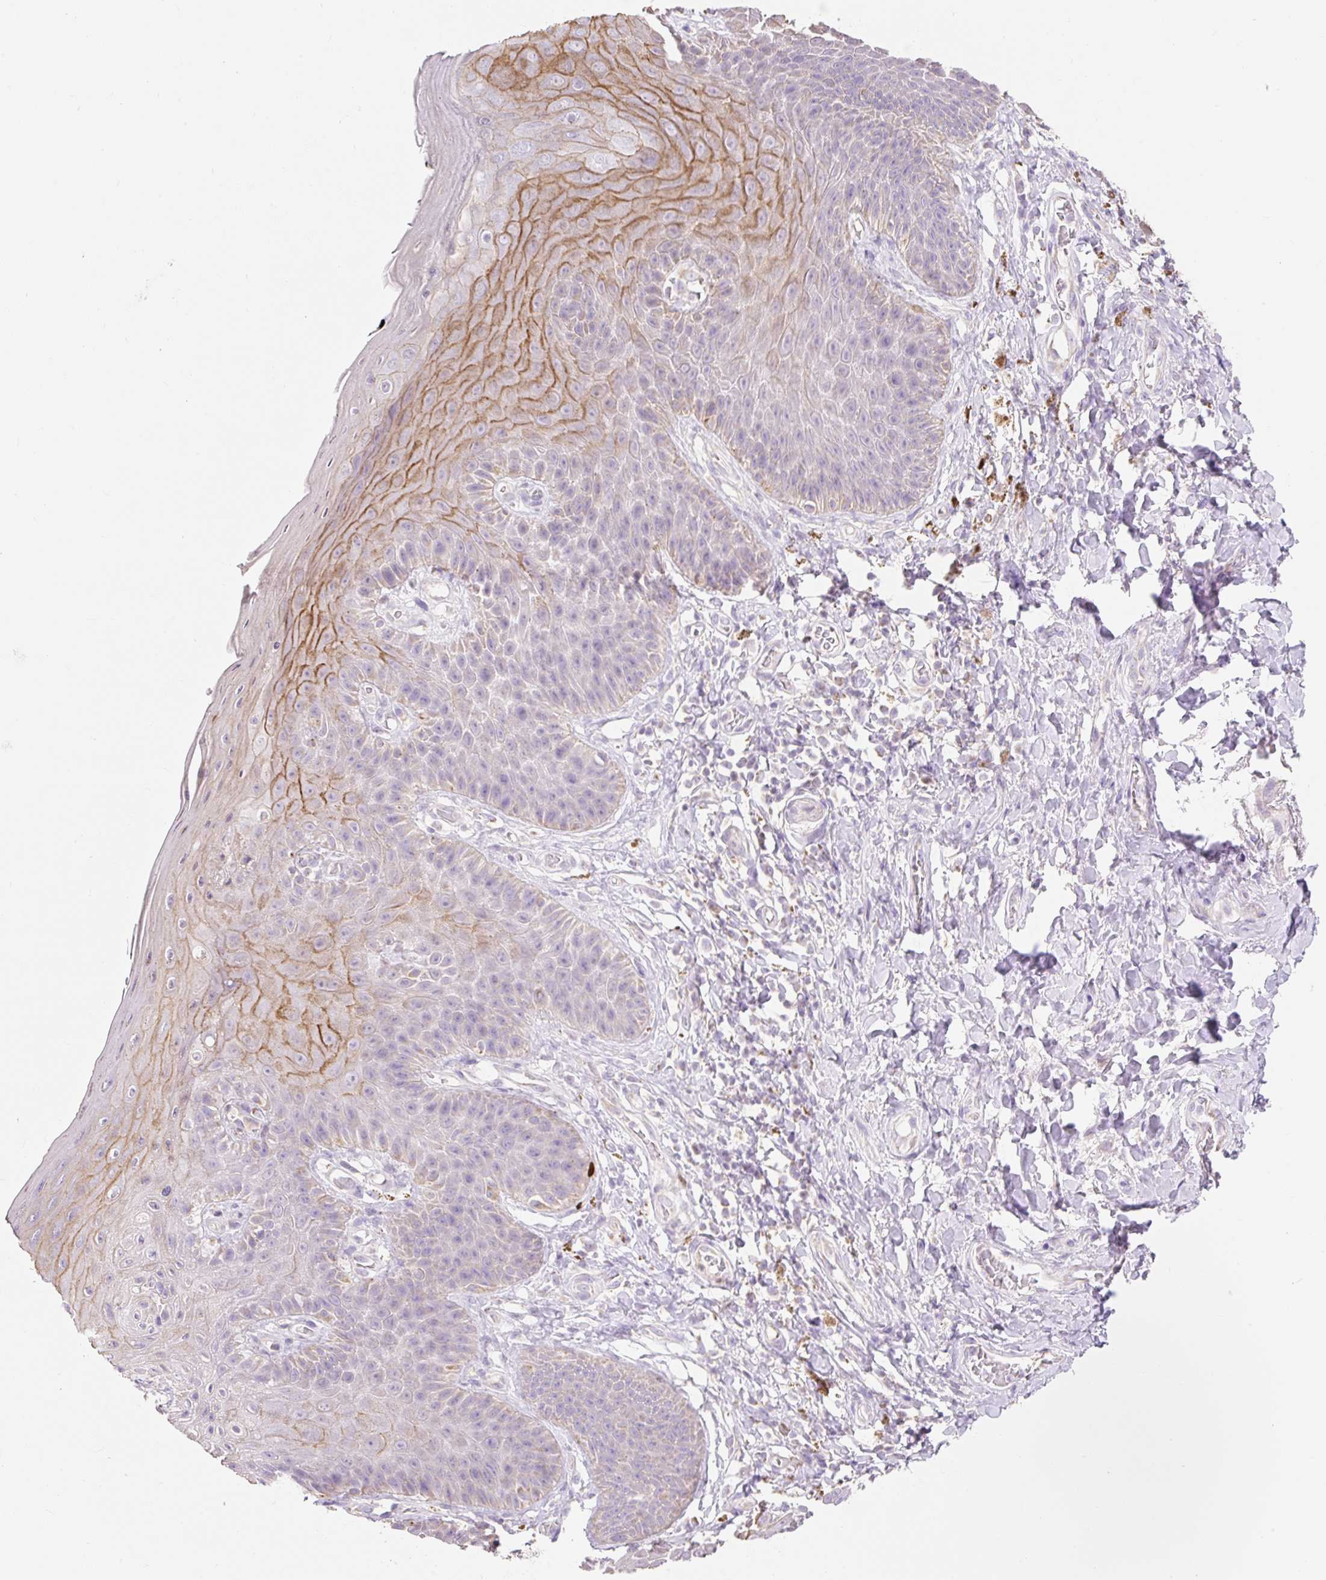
{"staining": {"intensity": "moderate", "quantity": "<25%", "location": "cytoplasmic/membranous"}, "tissue": "skin", "cell_type": "Epidermal cells", "image_type": "normal", "snomed": [{"axis": "morphology", "description": "Normal tissue, NOS"}, {"axis": "topography", "description": "Anal"}, {"axis": "topography", "description": "Peripheral nerve tissue"}], "caption": "Brown immunohistochemical staining in normal human skin shows moderate cytoplasmic/membranous expression in about <25% of epidermal cells. (DAB (3,3'-diaminobenzidine) IHC, brown staining for protein, blue staining for nuclei).", "gene": "DHX35", "patient": {"sex": "male", "age": 53}}